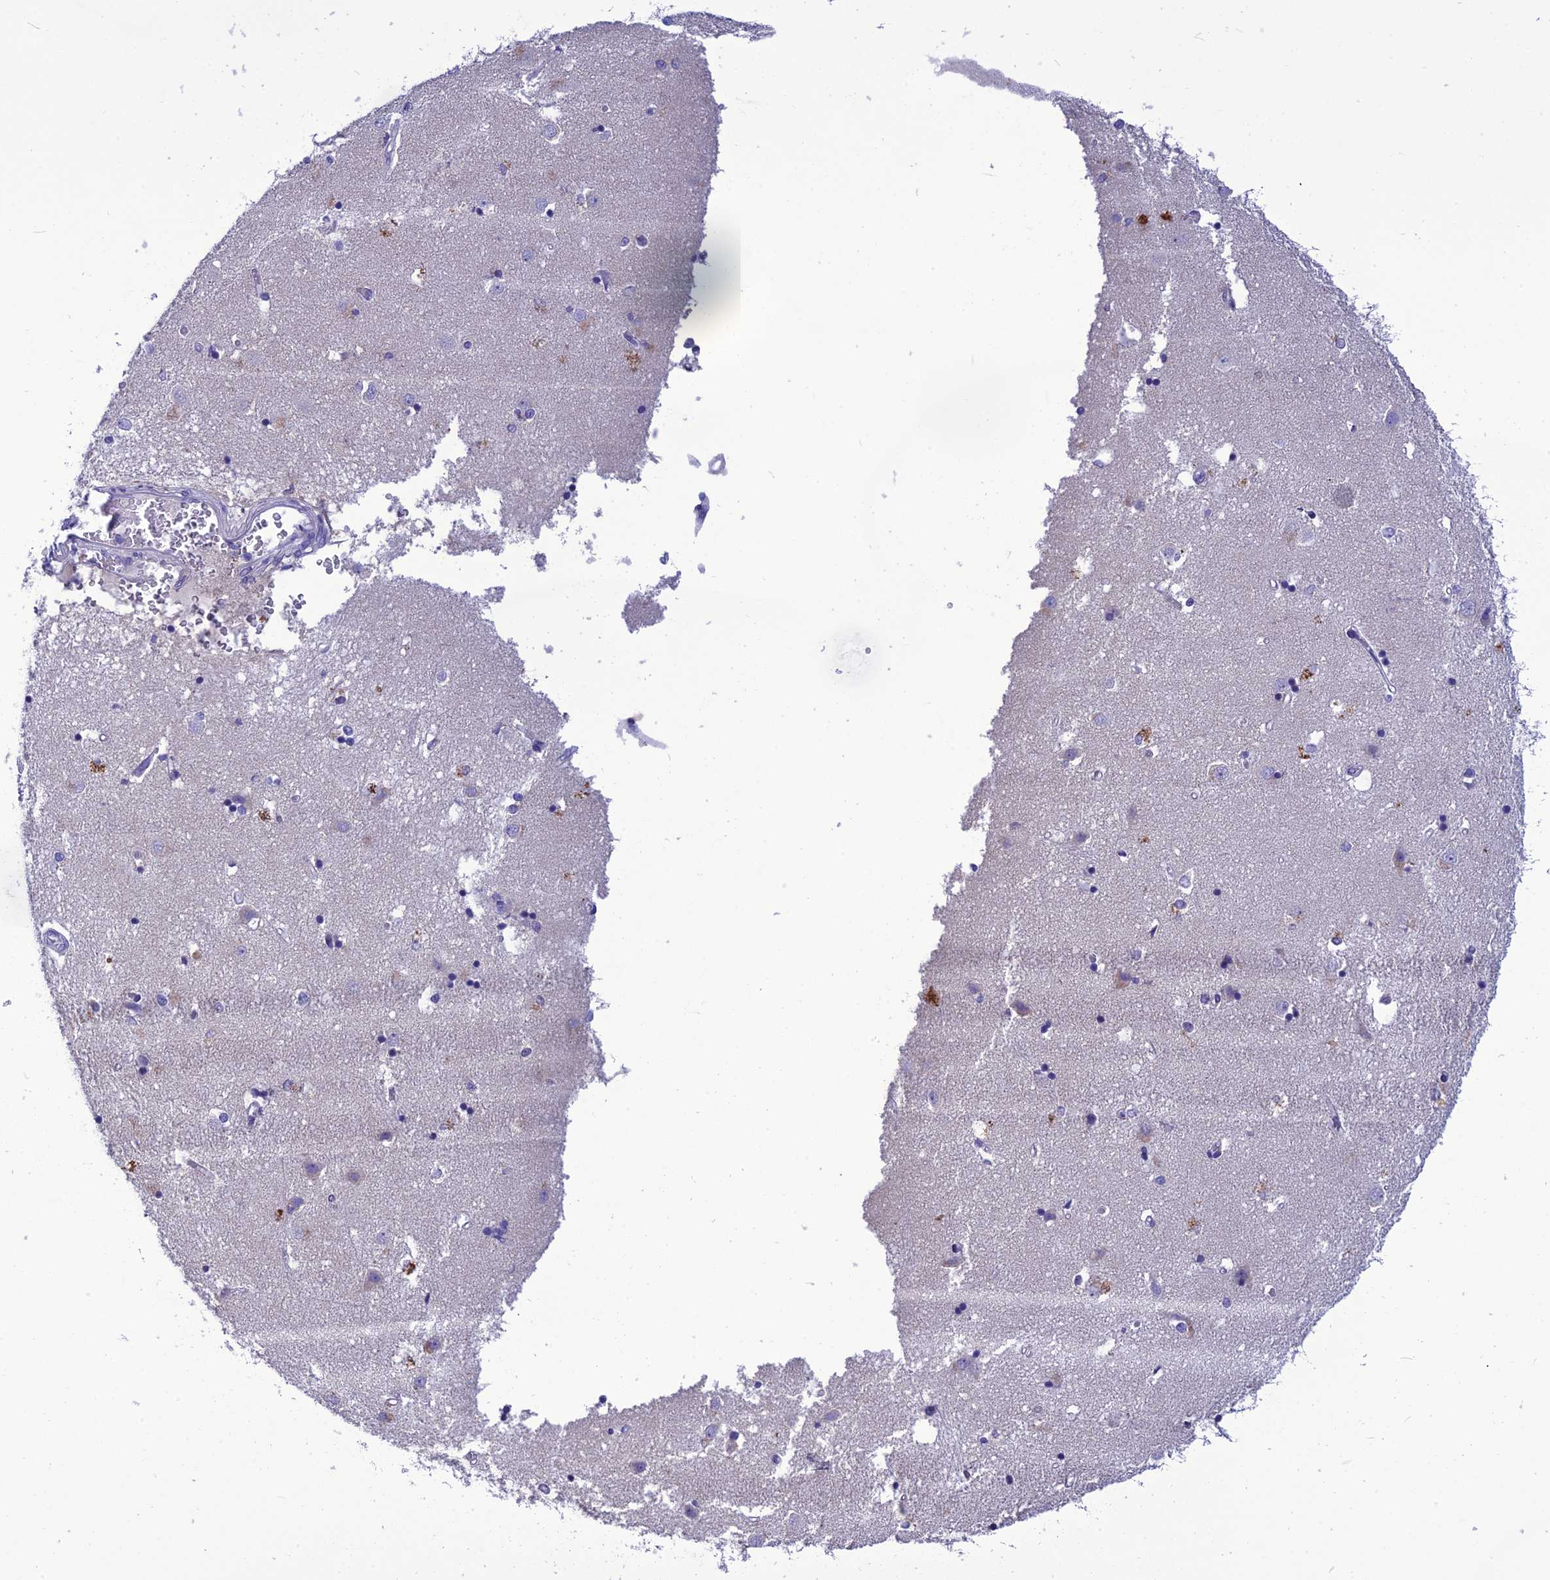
{"staining": {"intensity": "negative", "quantity": "none", "location": "none"}, "tissue": "caudate", "cell_type": "Glial cells", "image_type": "normal", "snomed": [{"axis": "morphology", "description": "Normal tissue, NOS"}, {"axis": "topography", "description": "Lateral ventricle wall"}], "caption": "Glial cells show no significant positivity in benign caudate. (Stains: DAB immunohistochemistry with hematoxylin counter stain, Microscopy: brightfield microscopy at high magnification).", "gene": "BBS2", "patient": {"sex": "male", "age": 45}}